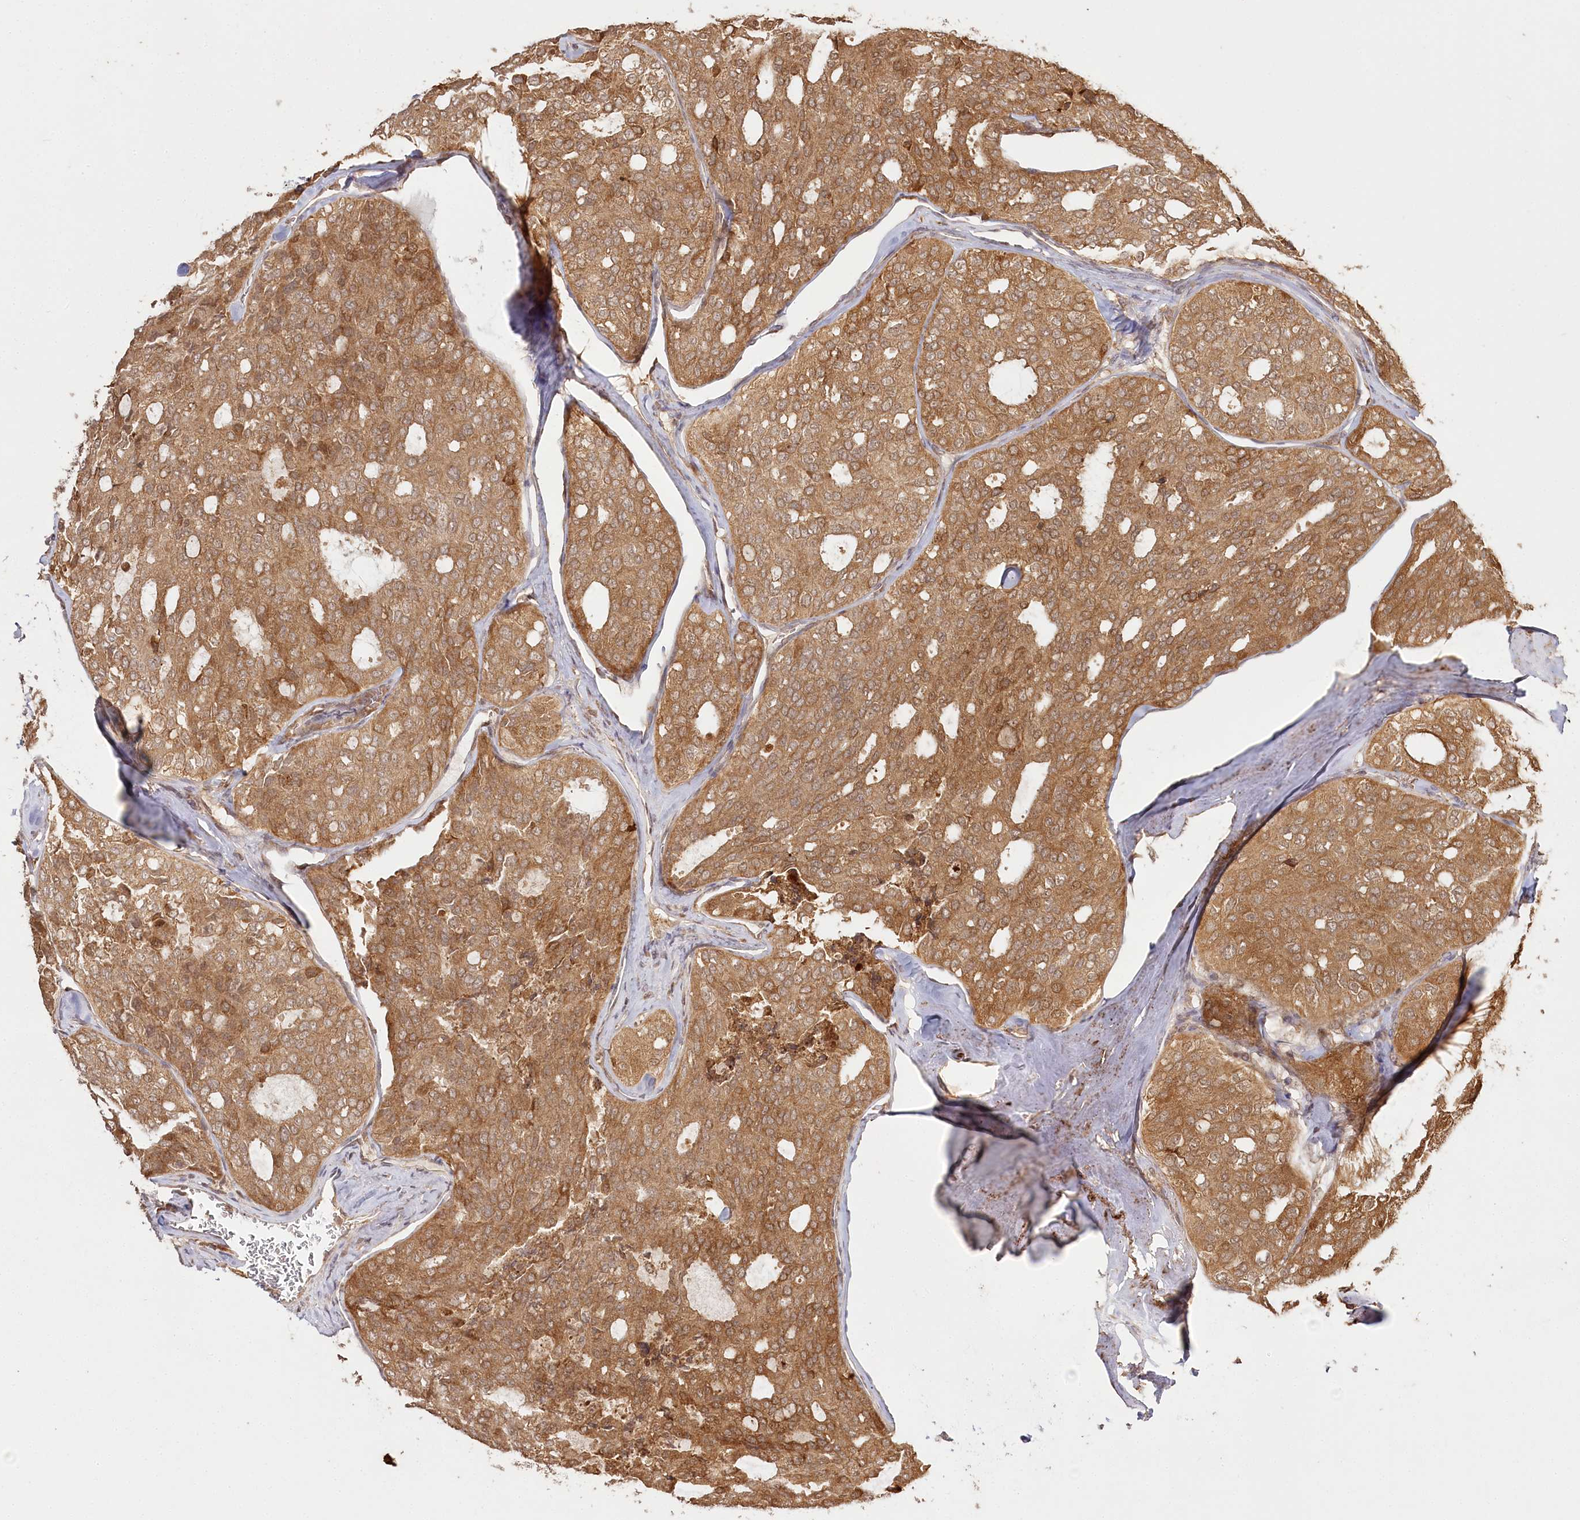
{"staining": {"intensity": "moderate", "quantity": ">75%", "location": "cytoplasmic/membranous"}, "tissue": "thyroid cancer", "cell_type": "Tumor cells", "image_type": "cancer", "snomed": [{"axis": "morphology", "description": "Follicular adenoma carcinoma, NOS"}, {"axis": "topography", "description": "Thyroid gland"}], "caption": "Tumor cells exhibit medium levels of moderate cytoplasmic/membranous positivity in about >75% of cells in human thyroid cancer (follicular adenoma carcinoma). The staining was performed using DAB (3,3'-diaminobenzidine) to visualize the protein expression in brown, while the nuclei were stained in blue with hematoxylin (Magnification: 20x).", "gene": "ULK2", "patient": {"sex": "male", "age": 75}}